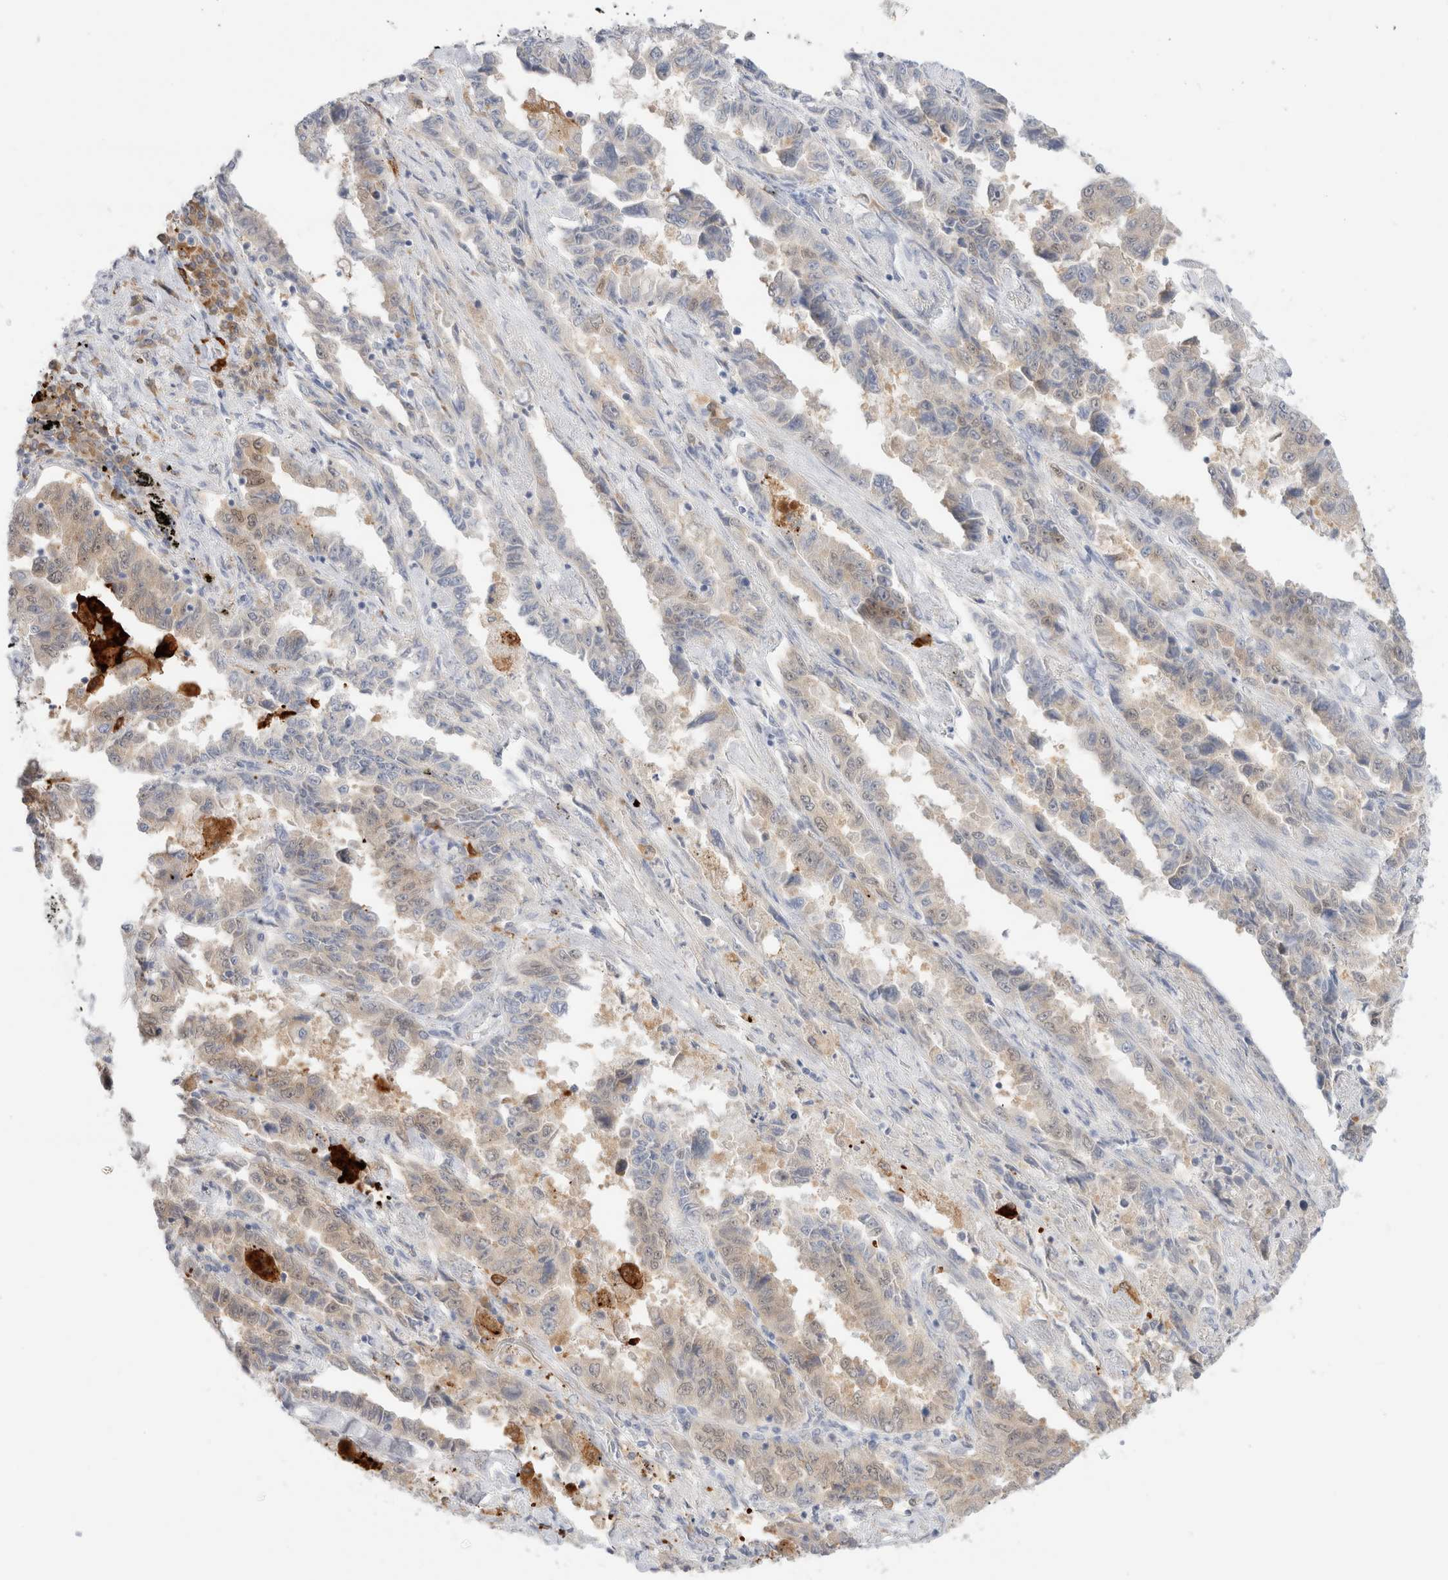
{"staining": {"intensity": "weak", "quantity": "<25%", "location": "cytoplasmic/membranous"}, "tissue": "lung cancer", "cell_type": "Tumor cells", "image_type": "cancer", "snomed": [{"axis": "morphology", "description": "Adenocarcinoma, NOS"}, {"axis": "topography", "description": "Lung"}], "caption": "The histopathology image reveals no staining of tumor cells in lung adenocarcinoma.", "gene": "EFCAB13", "patient": {"sex": "female", "age": 51}}